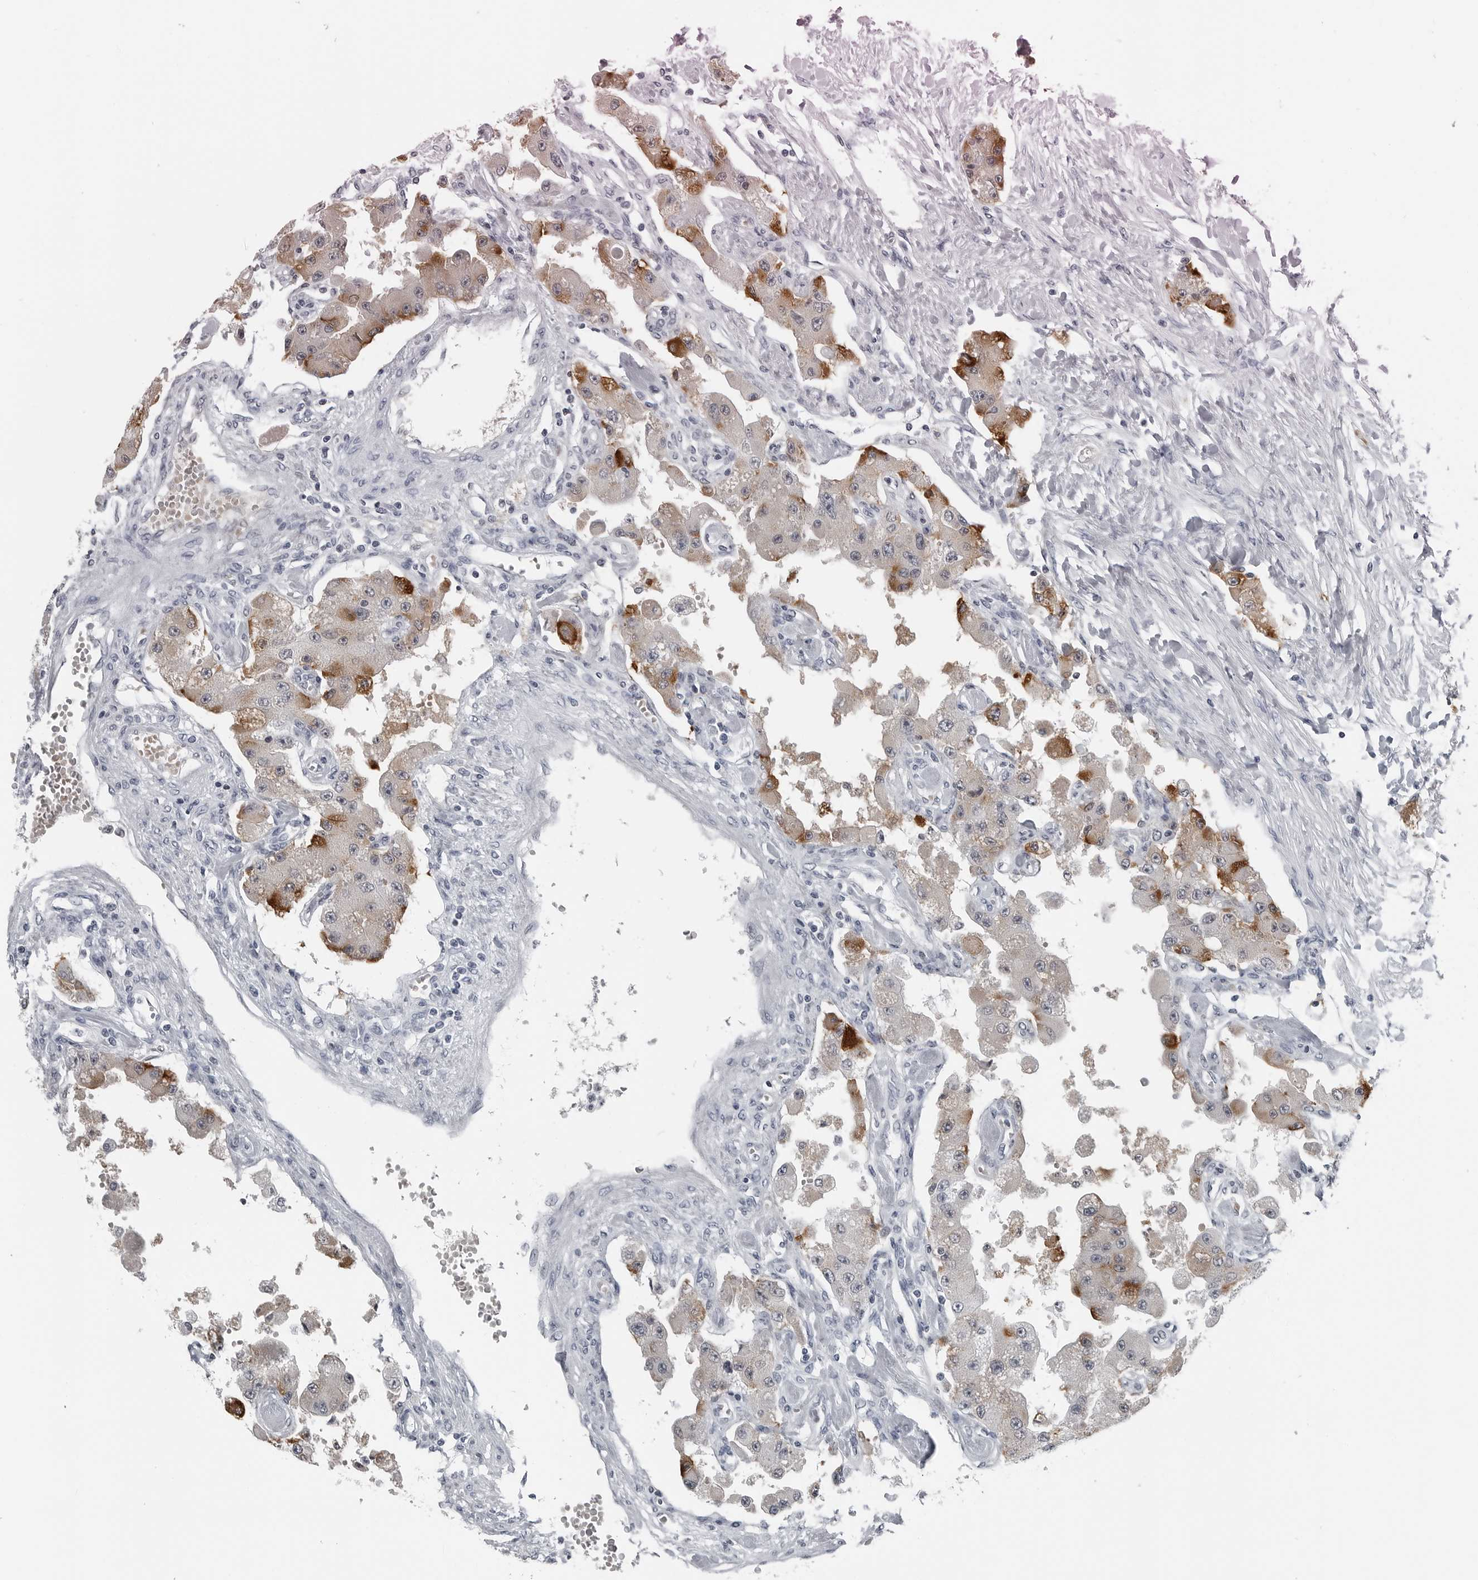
{"staining": {"intensity": "moderate", "quantity": "<25%", "location": "cytoplasmic/membranous"}, "tissue": "carcinoid", "cell_type": "Tumor cells", "image_type": "cancer", "snomed": [{"axis": "morphology", "description": "Carcinoid, malignant, NOS"}, {"axis": "topography", "description": "Pancreas"}], "caption": "About <25% of tumor cells in malignant carcinoid exhibit moderate cytoplasmic/membranous protein staining as visualized by brown immunohistochemical staining.", "gene": "SPINK1", "patient": {"sex": "male", "age": 41}}